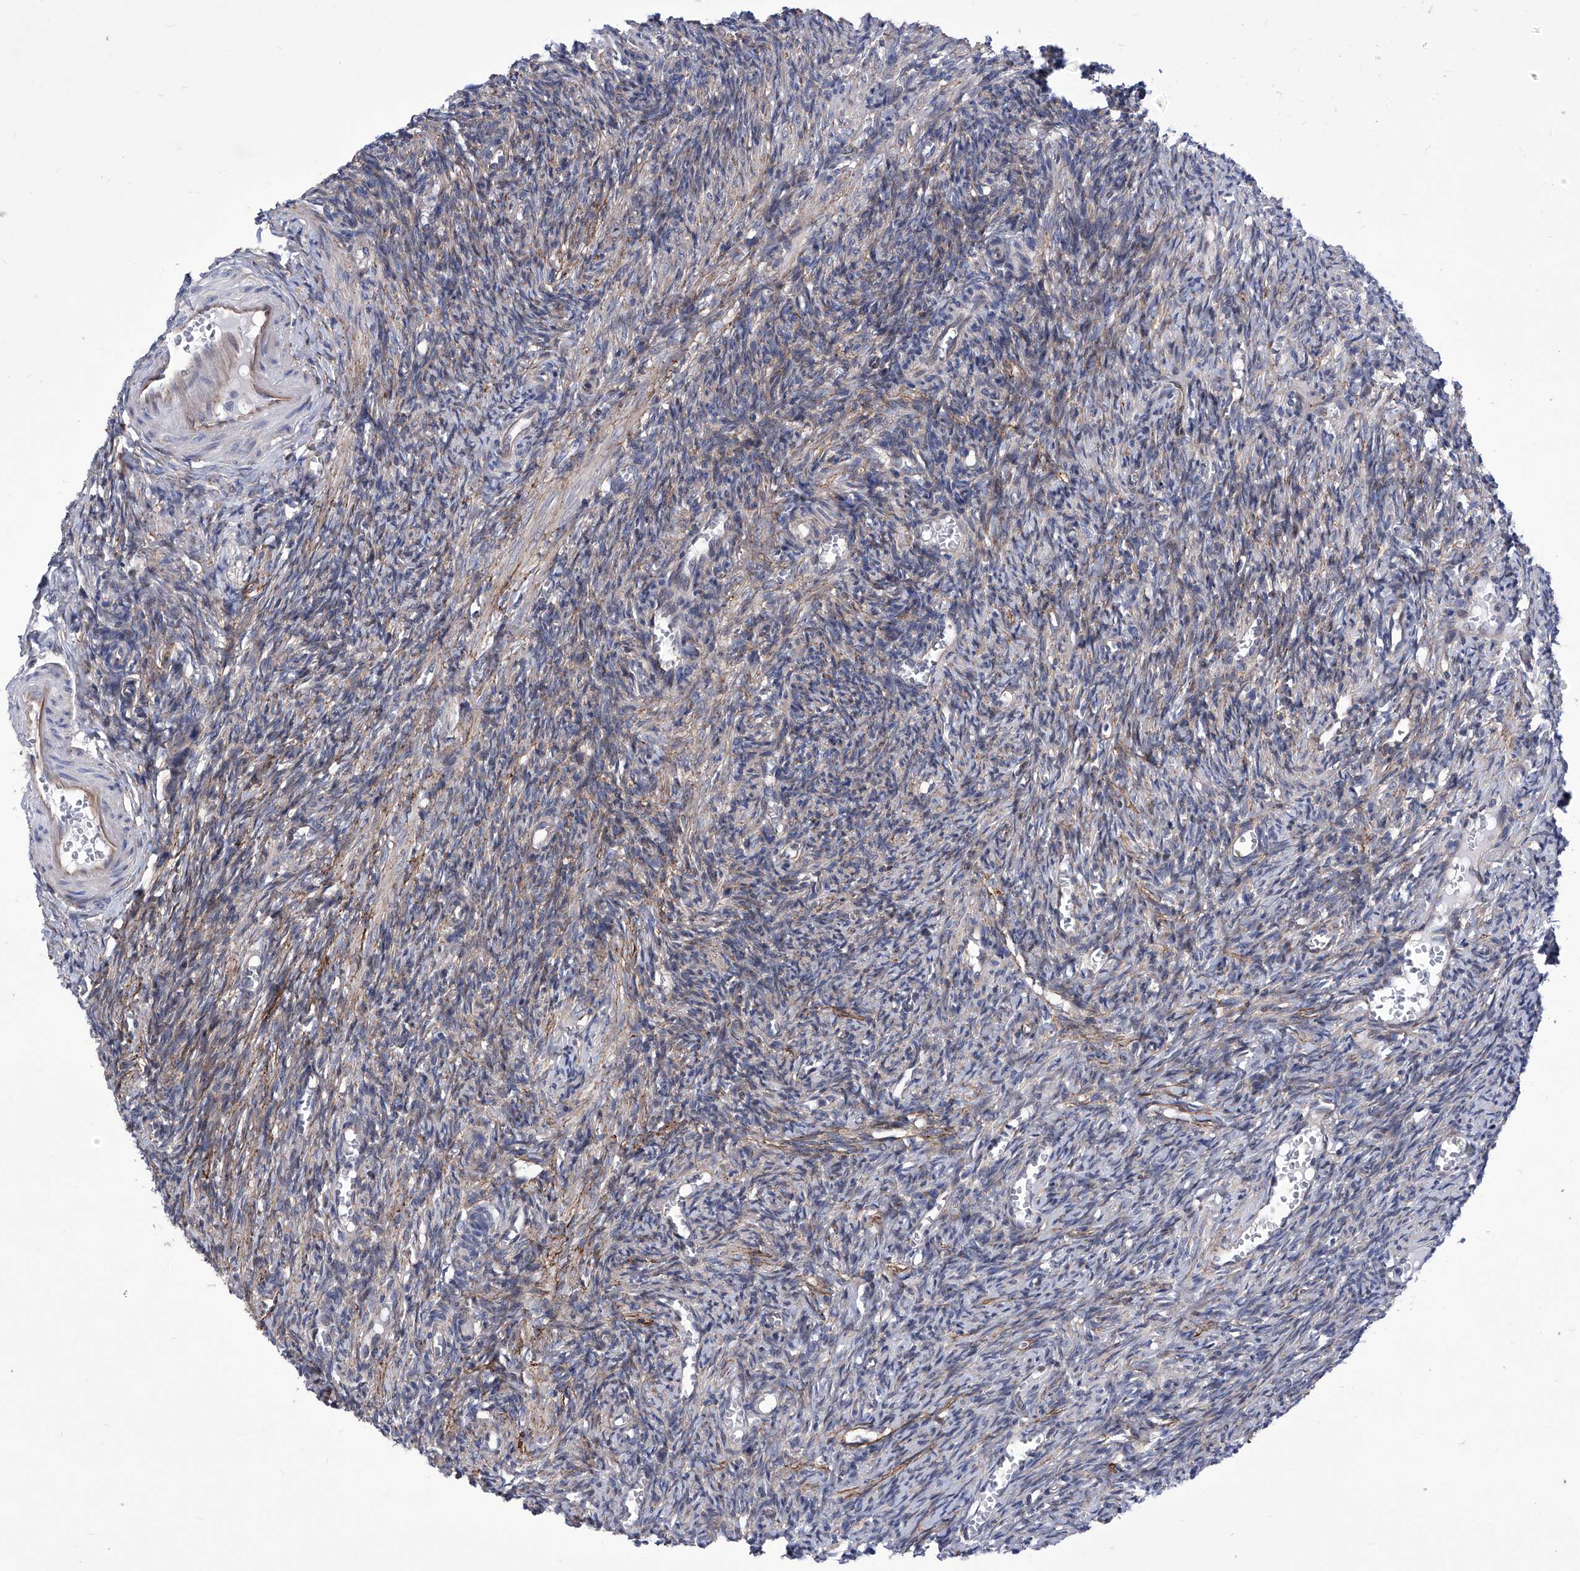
{"staining": {"intensity": "weak", "quantity": ">75%", "location": "cytoplasmic/membranous"}, "tissue": "ovary", "cell_type": "Follicle cells", "image_type": "normal", "snomed": [{"axis": "morphology", "description": "Normal tissue, NOS"}, {"axis": "topography", "description": "Ovary"}], "caption": "A micrograph showing weak cytoplasmic/membranous staining in approximately >75% of follicle cells in unremarkable ovary, as visualized by brown immunohistochemical staining.", "gene": "KTI12", "patient": {"sex": "female", "age": 27}}